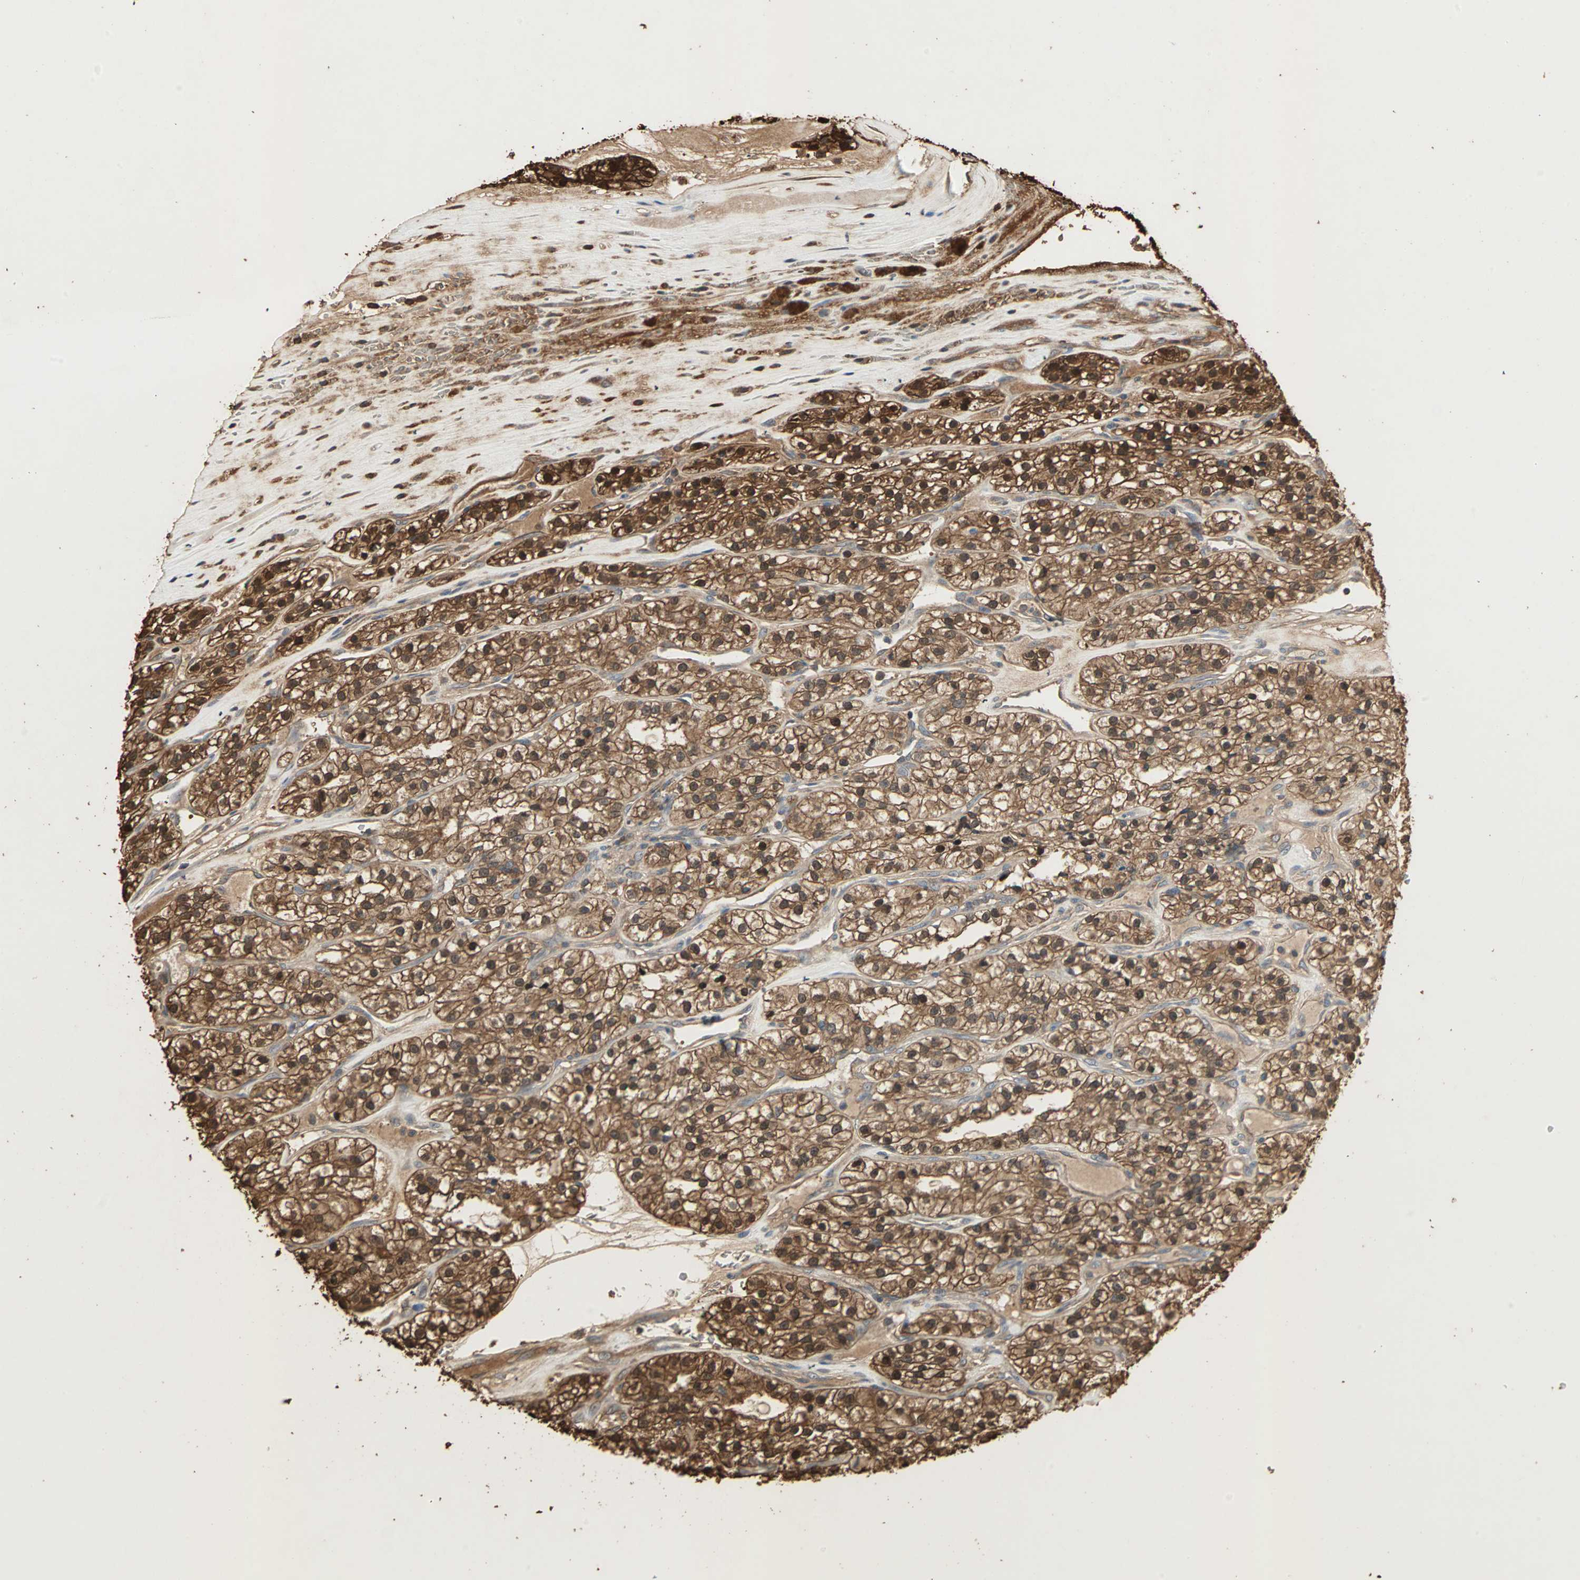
{"staining": {"intensity": "strong", "quantity": ">75%", "location": "cytoplasmic/membranous,nuclear"}, "tissue": "renal cancer", "cell_type": "Tumor cells", "image_type": "cancer", "snomed": [{"axis": "morphology", "description": "Adenocarcinoma, NOS"}, {"axis": "topography", "description": "Kidney"}], "caption": "Human adenocarcinoma (renal) stained with a protein marker reveals strong staining in tumor cells.", "gene": "DRG2", "patient": {"sex": "female", "age": 57}}